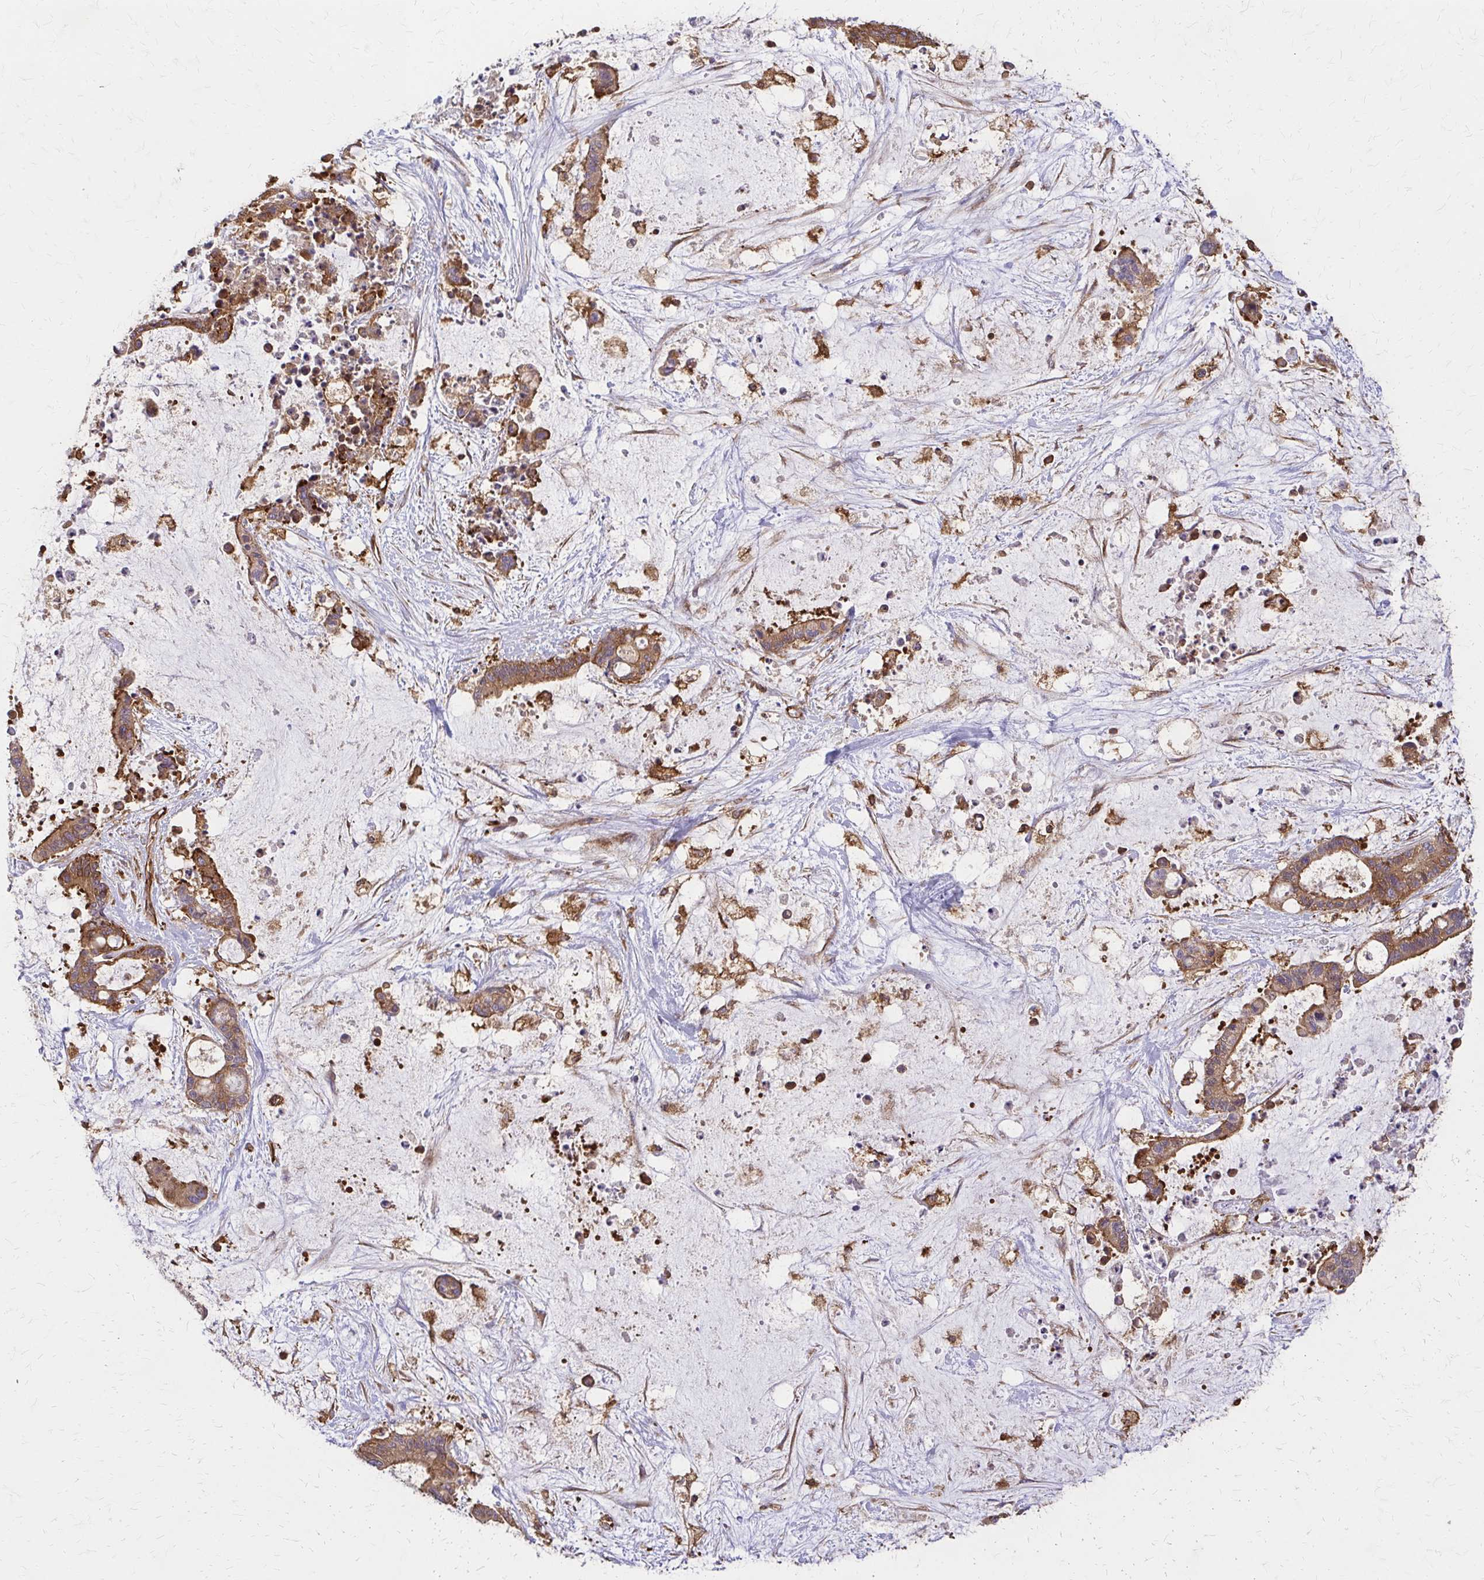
{"staining": {"intensity": "moderate", "quantity": ">75%", "location": "cytoplasmic/membranous"}, "tissue": "liver cancer", "cell_type": "Tumor cells", "image_type": "cancer", "snomed": [{"axis": "morphology", "description": "Normal tissue, NOS"}, {"axis": "morphology", "description": "Cholangiocarcinoma"}, {"axis": "topography", "description": "Liver"}, {"axis": "topography", "description": "Peripheral nerve tissue"}], "caption": "Human liver cancer (cholangiocarcinoma) stained with a brown dye shows moderate cytoplasmic/membranous positive positivity in about >75% of tumor cells.", "gene": "WASF2", "patient": {"sex": "female", "age": 73}}